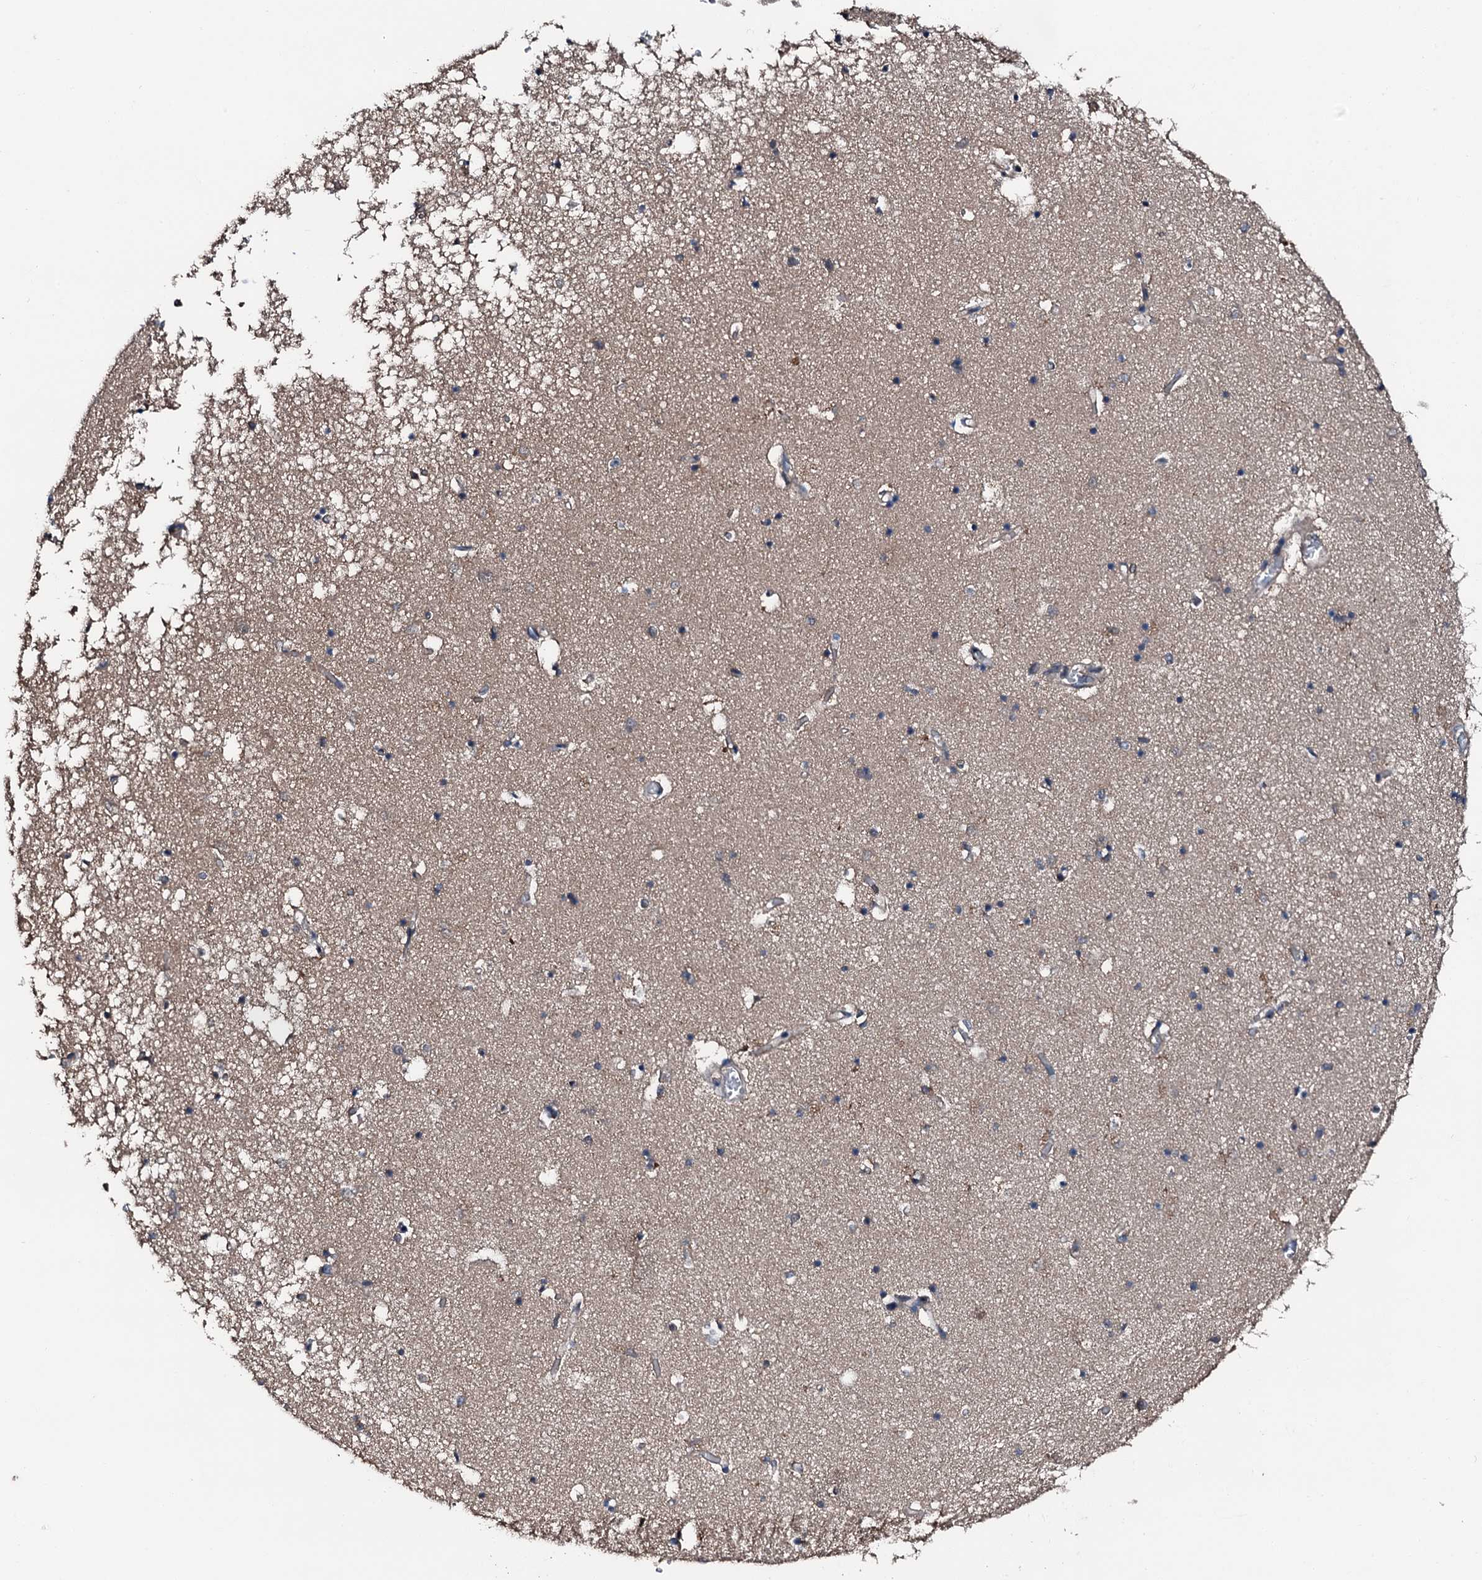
{"staining": {"intensity": "weak", "quantity": "<25%", "location": "cytoplasmic/membranous"}, "tissue": "hippocampus", "cell_type": "Glial cells", "image_type": "normal", "snomed": [{"axis": "morphology", "description": "Normal tissue, NOS"}, {"axis": "topography", "description": "Hippocampus"}], "caption": "High magnification brightfield microscopy of normal hippocampus stained with DAB (brown) and counterstained with hematoxylin (blue): glial cells show no significant positivity.", "gene": "FGD4", "patient": {"sex": "male", "age": 70}}